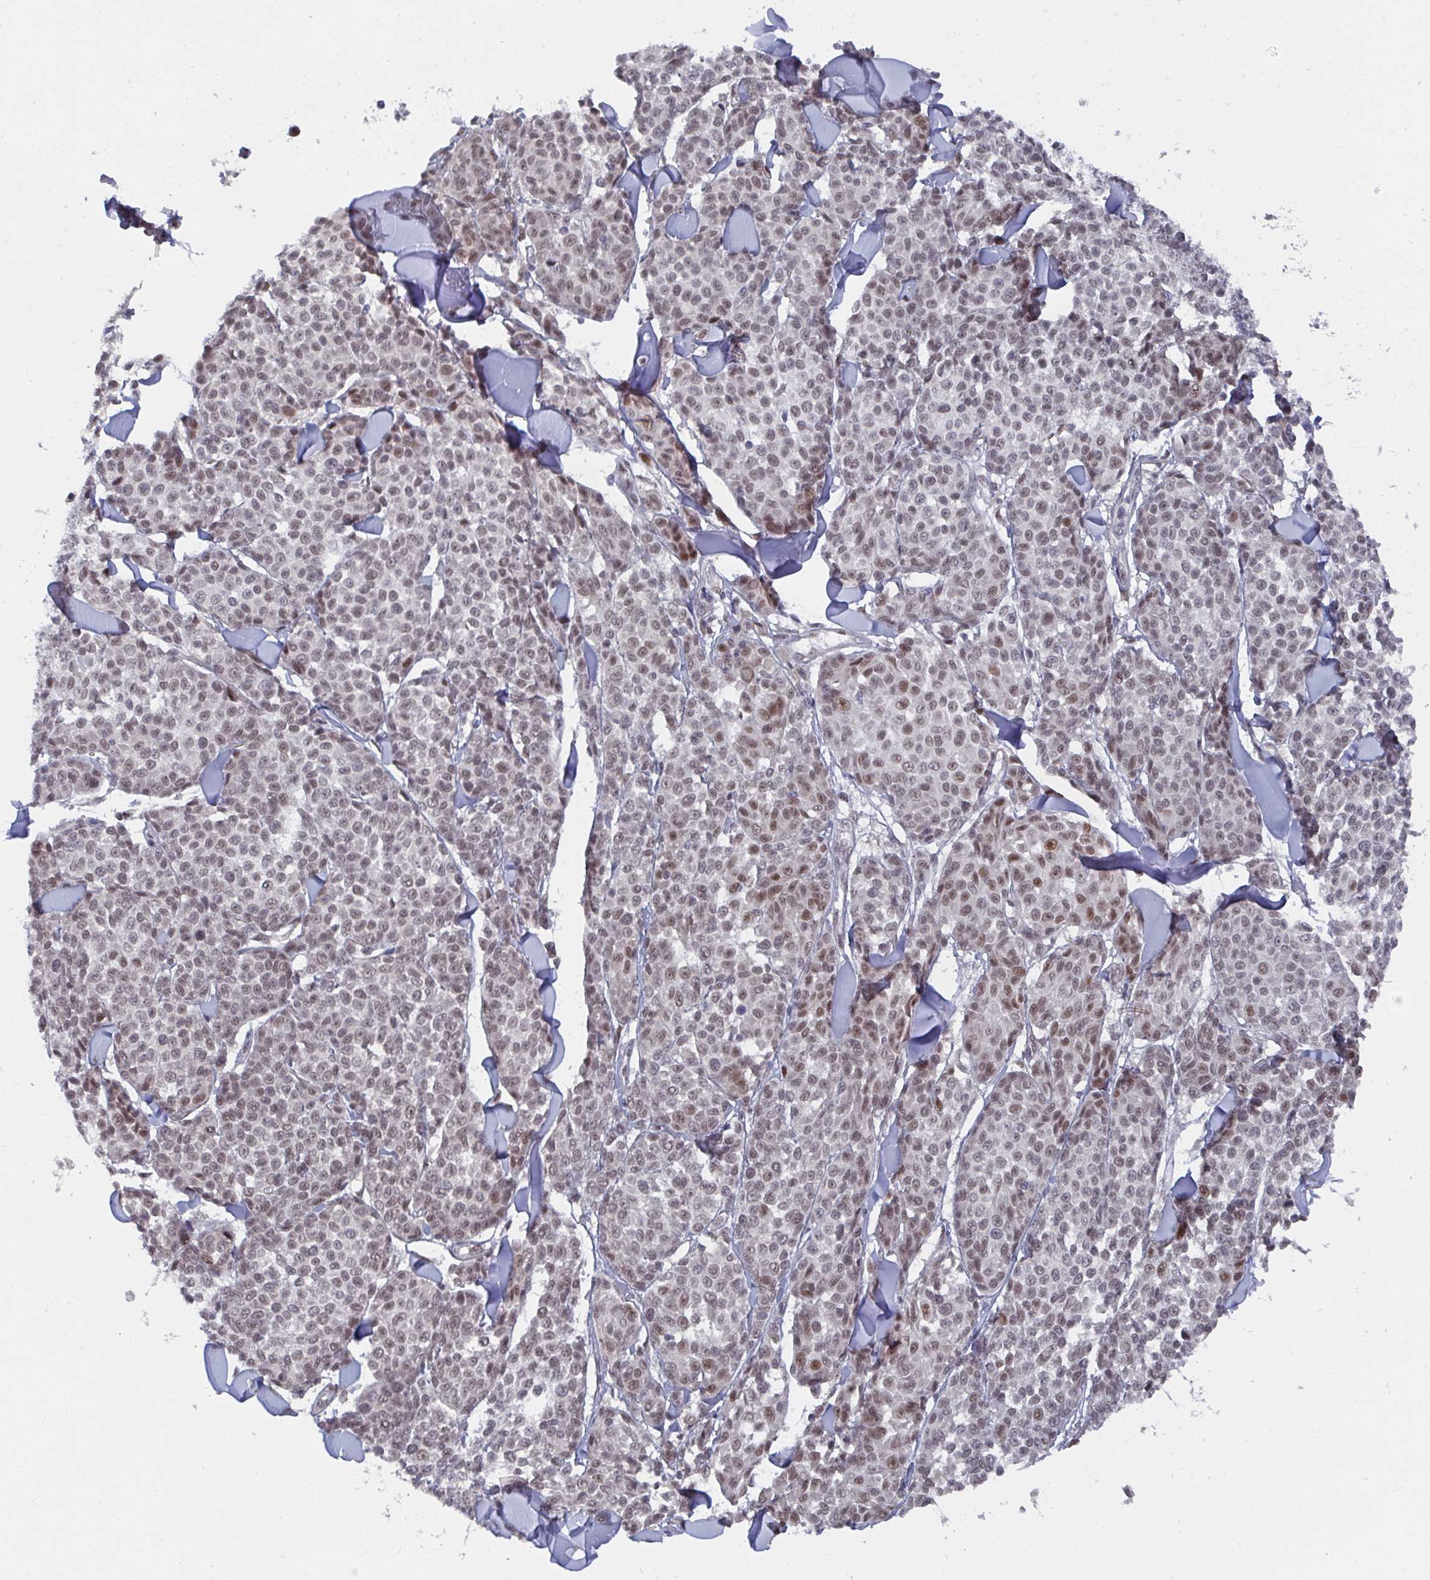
{"staining": {"intensity": "strong", "quantity": "25%-75%", "location": "nuclear"}, "tissue": "melanoma", "cell_type": "Tumor cells", "image_type": "cancer", "snomed": [{"axis": "morphology", "description": "Malignant melanoma, NOS"}, {"axis": "topography", "description": "Skin"}], "caption": "Strong nuclear staining for a protein is identified in approximately 25%-75% of tumor cells of melanoma using IHC.", "gene": "JMJD1C", "patient": {"sex": "male", "age": 46}}